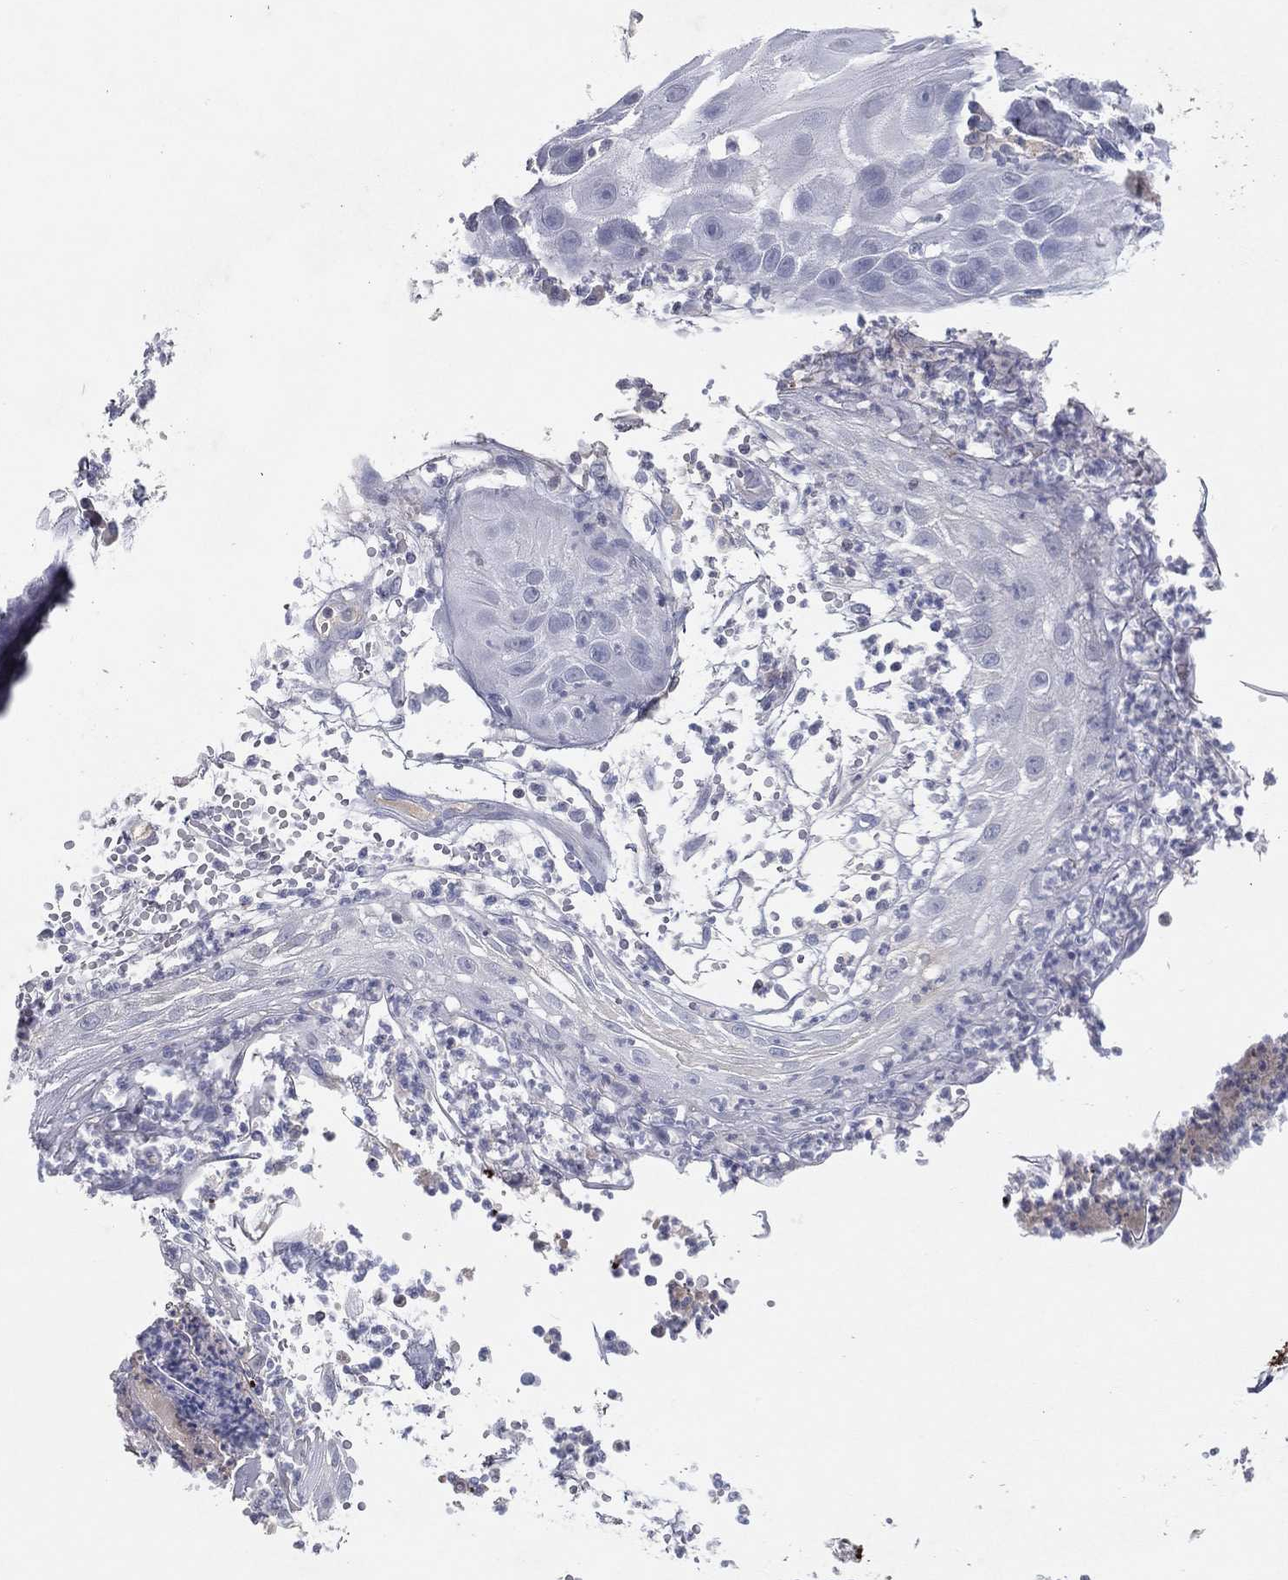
{"staining": {"intensity": "negative", "quantity": "none", "location": "none"}, "tissue": "skin cancer", "cell_type": "Tumor cells", "image_type": "cancer", "snomed": [{"axis": "morphology", "description": "Normal tissue, NOS"}, {"axis": "morphology", "description": "Squamous cell carcinoma, NOS"}, {"axis": "topography", "description": "Skin"}], "caption": "The micrograph reveals no staining of tumor cells in squamous cell carcinoma (skin).", "gene": "CPT1B", "patient": {"sex": "male", "age": 79}}